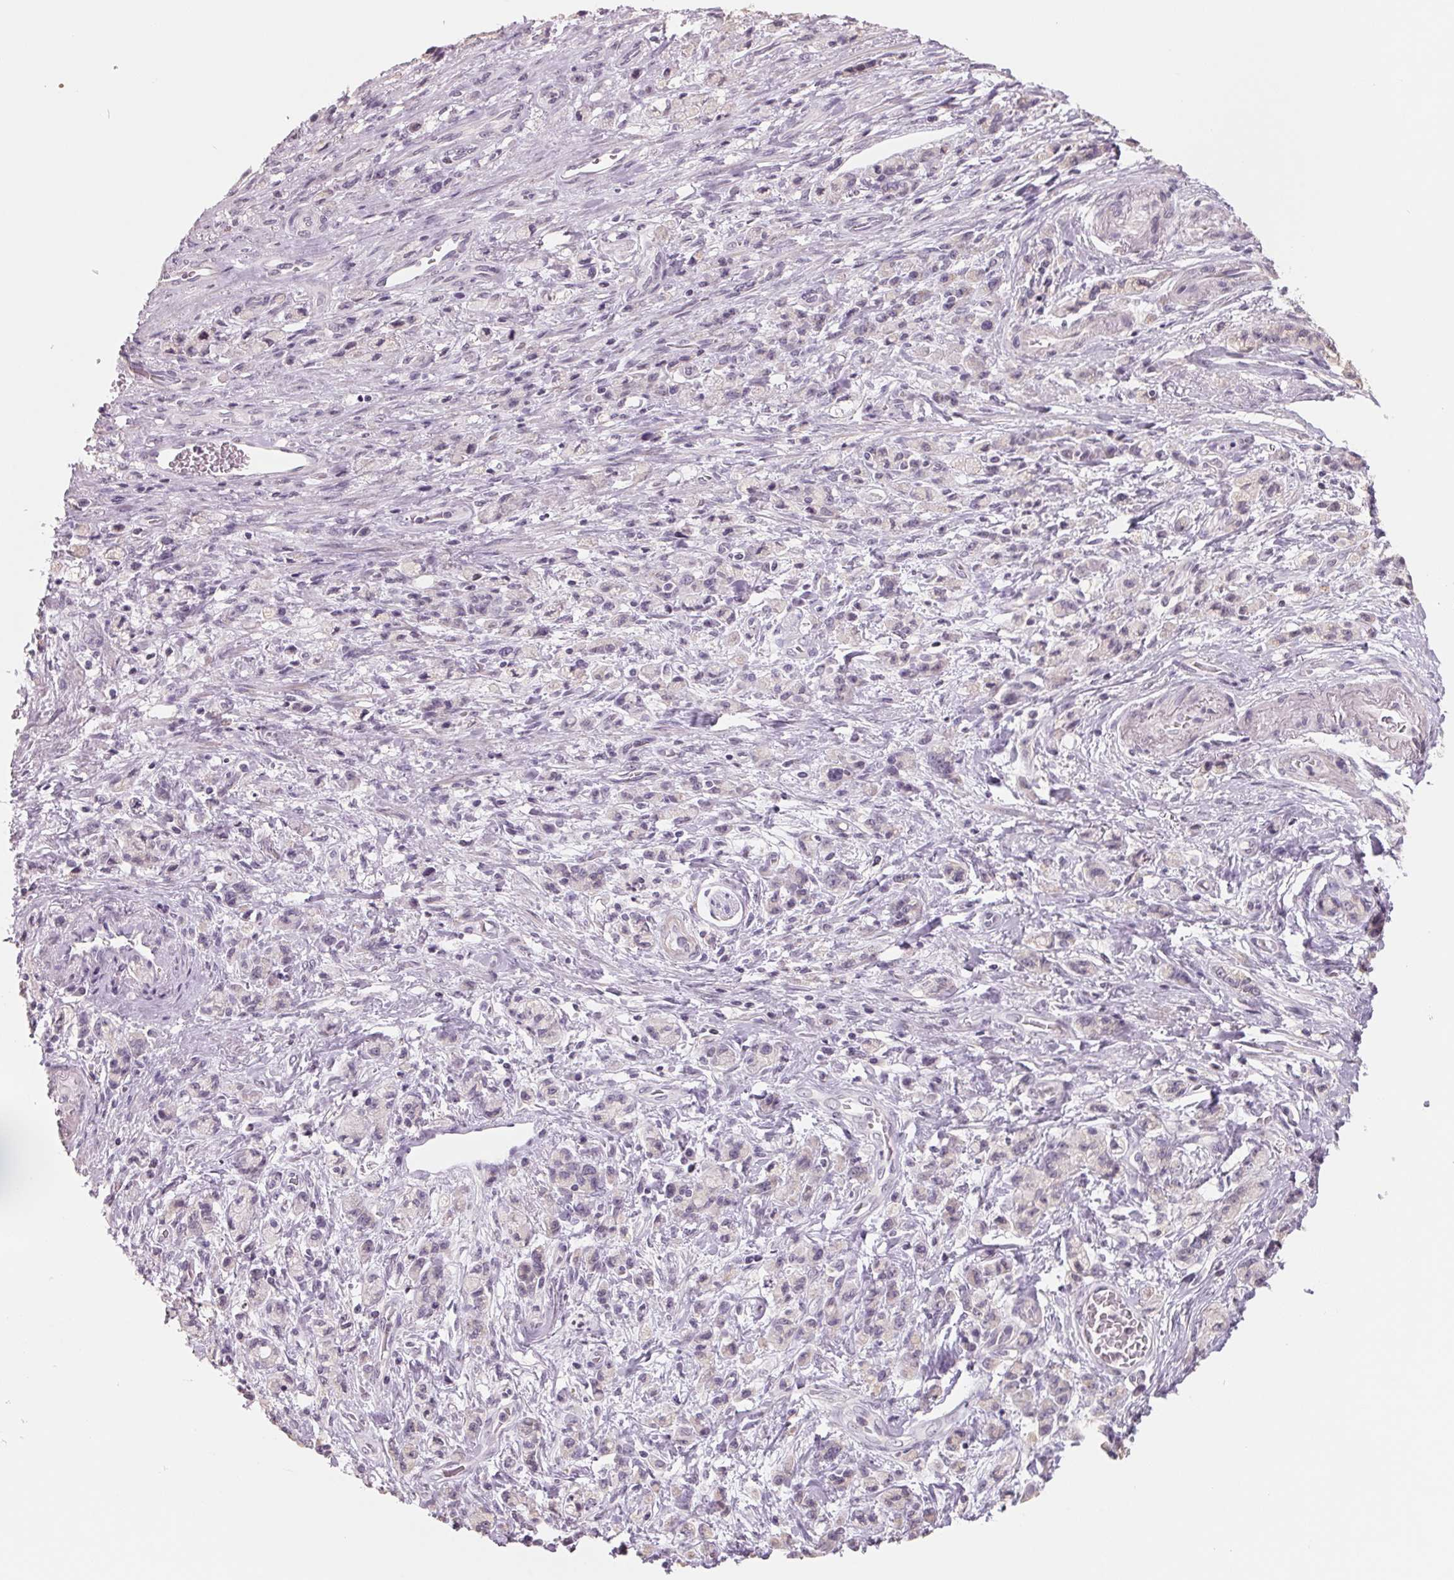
{"staining": {"intensity": "negative", "quantity": "none", "location": "none"}, "tissue": "stomach cancer", "cell_type": "Tumor cells", "image_type": "cancer", "snomed": [{"axis": "morphology", "description": "Adenocarcinoma, NOS"}, {"axis": "topography", "description": "Stomach"}], "caption": "High power microscopy photomicrograph of an IHC image of stomach adenocarcinoma, revealing no significant expression in tumor cells.", "gene": "FTCD", "patient": {"sex": "male", "age": 77}}